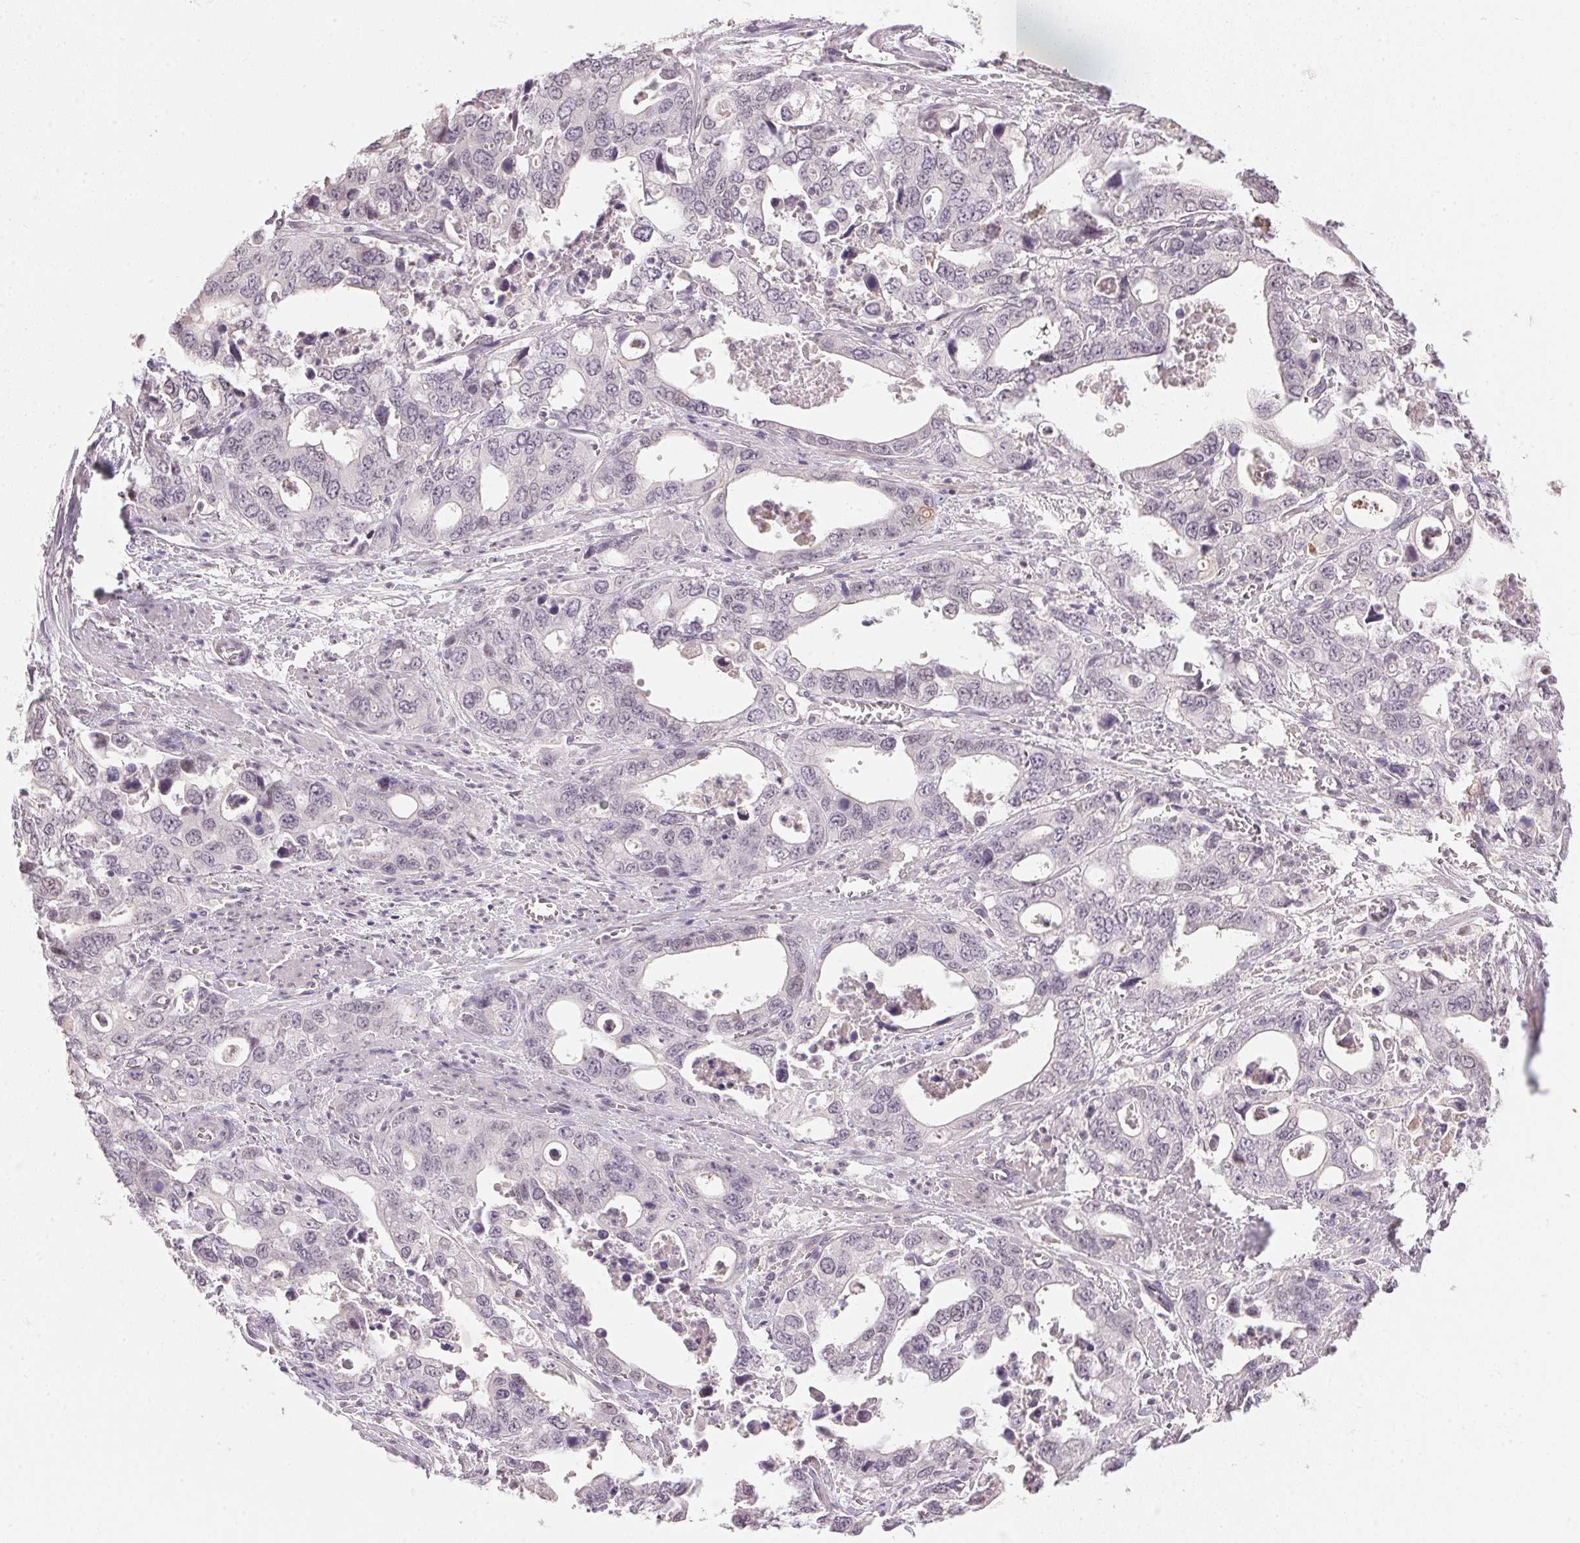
{"staining": {"intensity": "negative", "quantity": "none", "location": "none"}, "tissue": "stomach cancer", "cell_type": "Tumor cells", "image_type": "cancer", "snomed": [{"axis": "morphology", "description": "Adenocarcinoma, NOS"}, {"axis": "topography", "description": "Stomach, upper"}], "caption": "Tumor cells show no significant protein expression in stomach adenocarcinoma.", "gene": "FNDC4", "patient": {"sex": "male", "age": 74}}